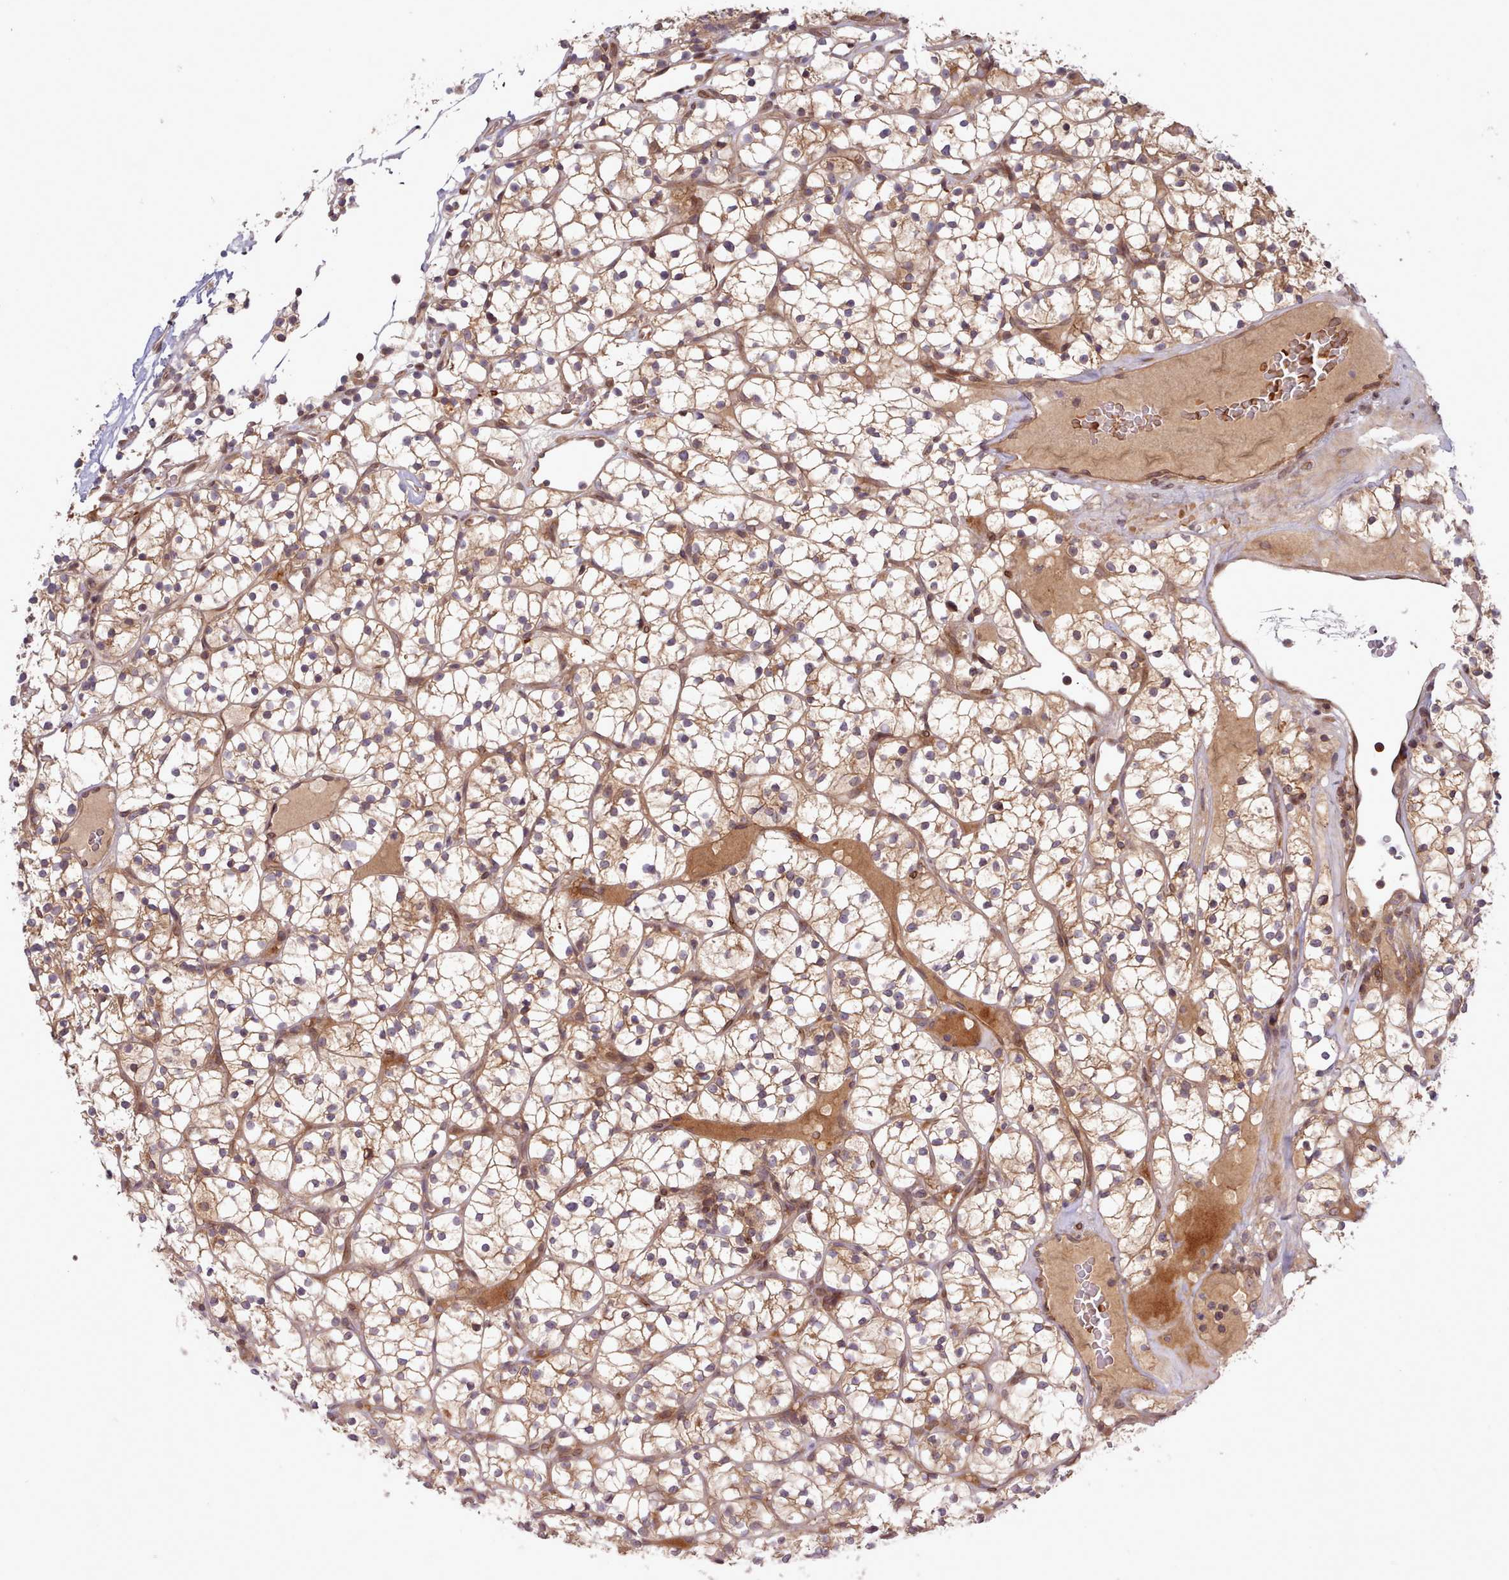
{"staining": {"intensity": "moderate", "quantity": ">75%", "location": "cytoplasmic/membranous"}, "tissue": "renal cancer", "cell_type": "Tumor cells", "image_type": "cancer", "snomed": [{"axis": "morphology", "description": "Adenocarcinoma, NOS"}, {"axis": "topography", "description": "Kidney"}], "caption": "Renal adenocarcinoma stained with a brown dye reveals moderate cytoplasmic/membranous positive positivity in about >75% of tumor cells.", "gene": "UBE2G1", "patient": {"sex": "female", "age": 64}}